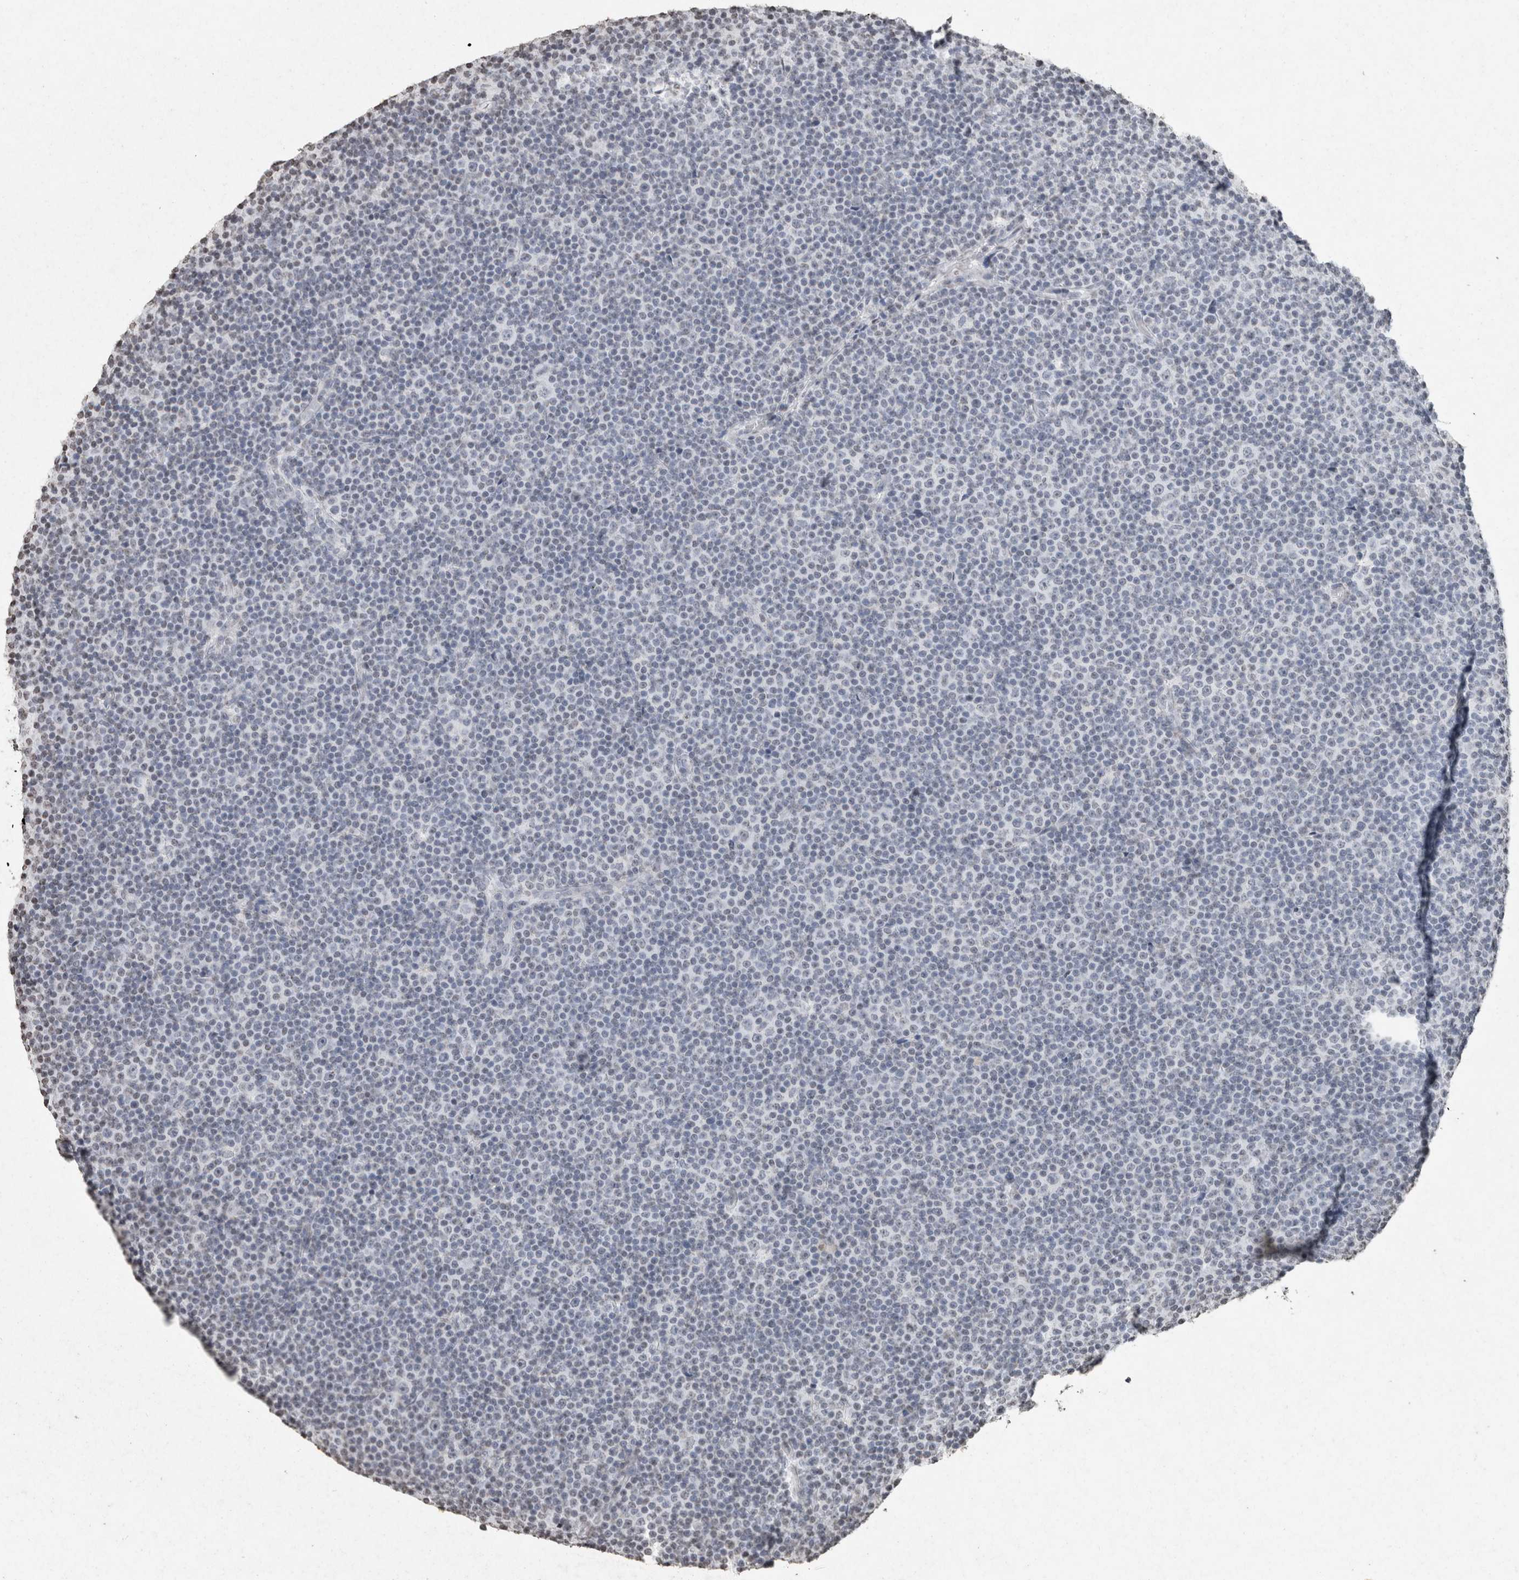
{"staining": {"intensity": "negative", "quantity": "none", "location": "none"}, "tissue": "lymphoma", "cell_type": "Tumor cells", "image_type": "cancer", "snomed": [{"axis": "morphology", "description": "Malignant lymphoma, non-Hodgkin's type, Low grade"}, {"axis": "topography", "description": "Lymph node"}], "caption": "High magnification brightfield microscopy of lymphoma stained with DAB (brown) and counterstained with hematoxylin (blue): tumor cells show no significant expression. (DAB (3,3'-diaminobenzidine) immunohistochemistry, high magnification).", "gene": "CNTN1", "patient": {"sex": "female", "age": 67}}